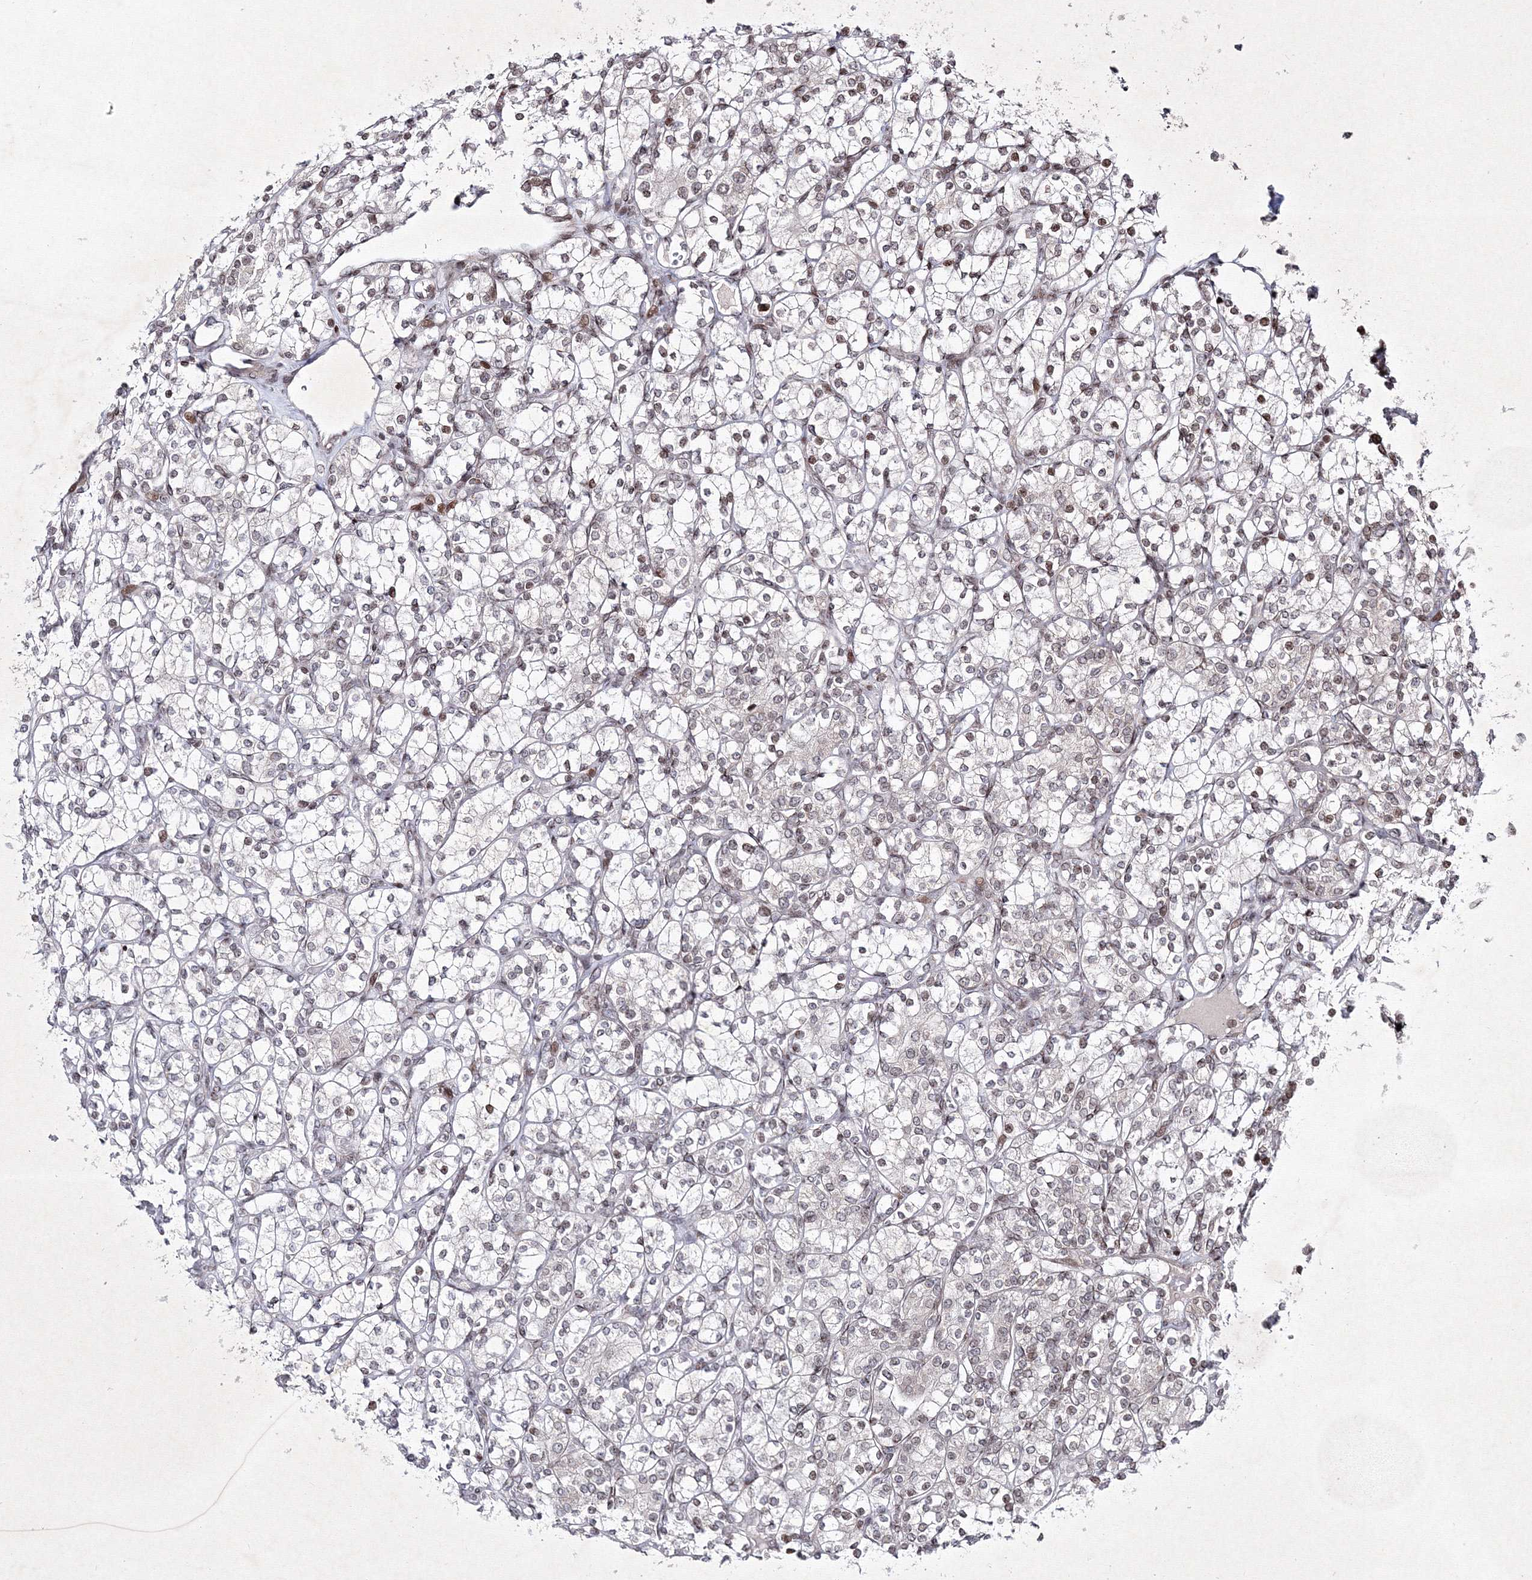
{"staining": {"intensity": "negative", "quantity": "none", "location": "none"}, "tissue": "renal cancer", "cell_type": "Tumor cells", "image_type": "cancer", "snomed": [{"axis": "morphology", "description": "Adenocarcinoma, NOS"}, {"axis": "topography", "description": "Kidney"}], "caption": "IHC of human adenocarcinoma (renal) reveals no positivity in tumor cells. (DAB immunohistochemistry (IHC), high magnification).", "gene": "SMIM29", "patient": {"sex": "male", "age": 77}}